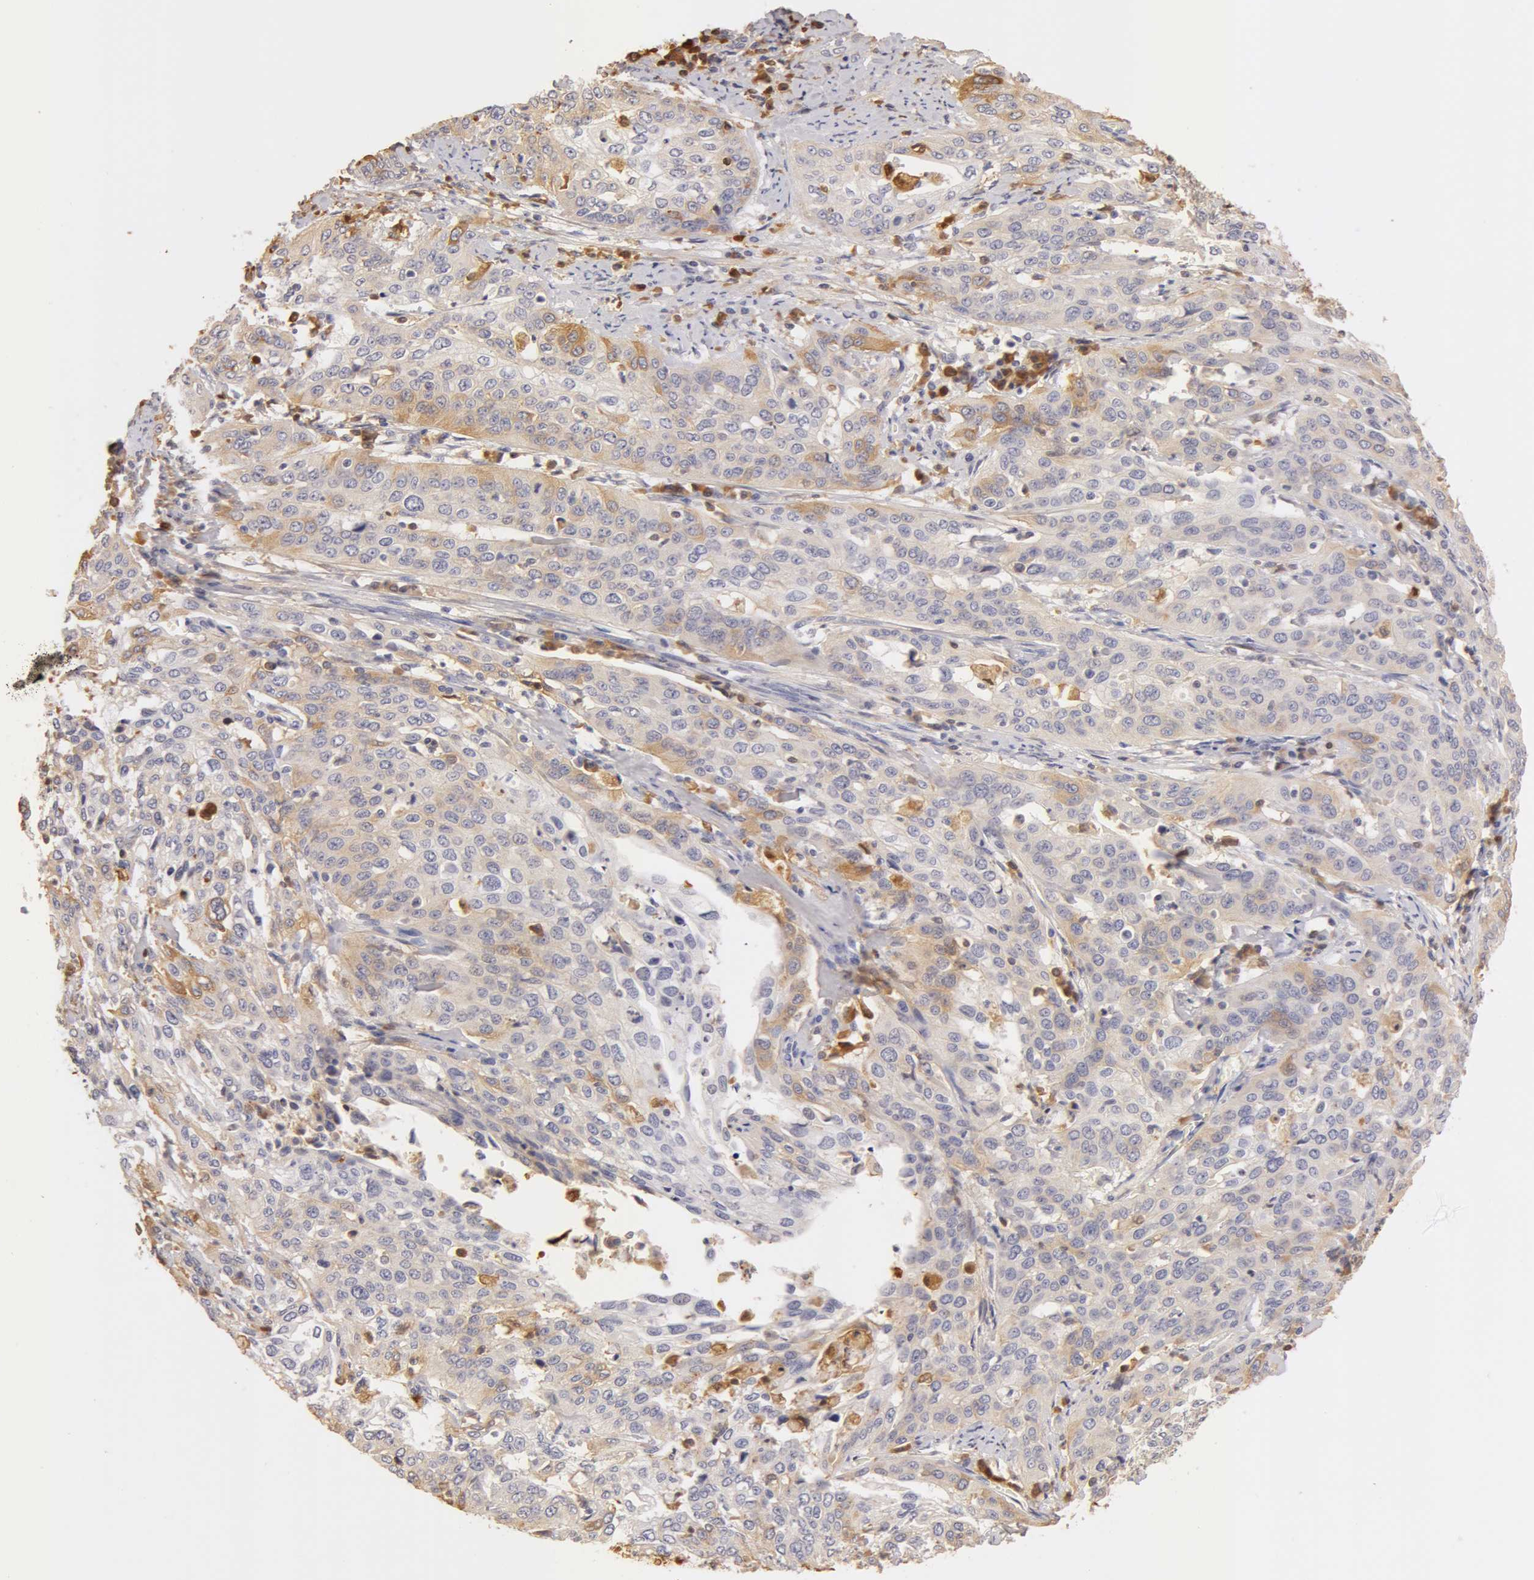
{"staining": {"intensity": "moderate", "quantity": "<25%", "location": "cytoplasmic/membranous"}, "tissue": "cervical cancer", "cell_type": "Tumor cells", "image_type": "cancer", "snomed": [{"axis": "morphology", "description": "Squamous cell carcinoma, NOS"}, {"axis": "topography", "description": "Cervix"}], "caption": "Cervical cancer stained with DAB immunohistochemistry (IHC) demonstrates low levels of moderate cytoplasmic/membranous positivity in about <25% of tumor cells. Nuclei are stained in blue.", "gene": "TF", "patient": {"sex": "female", "age": 41}}